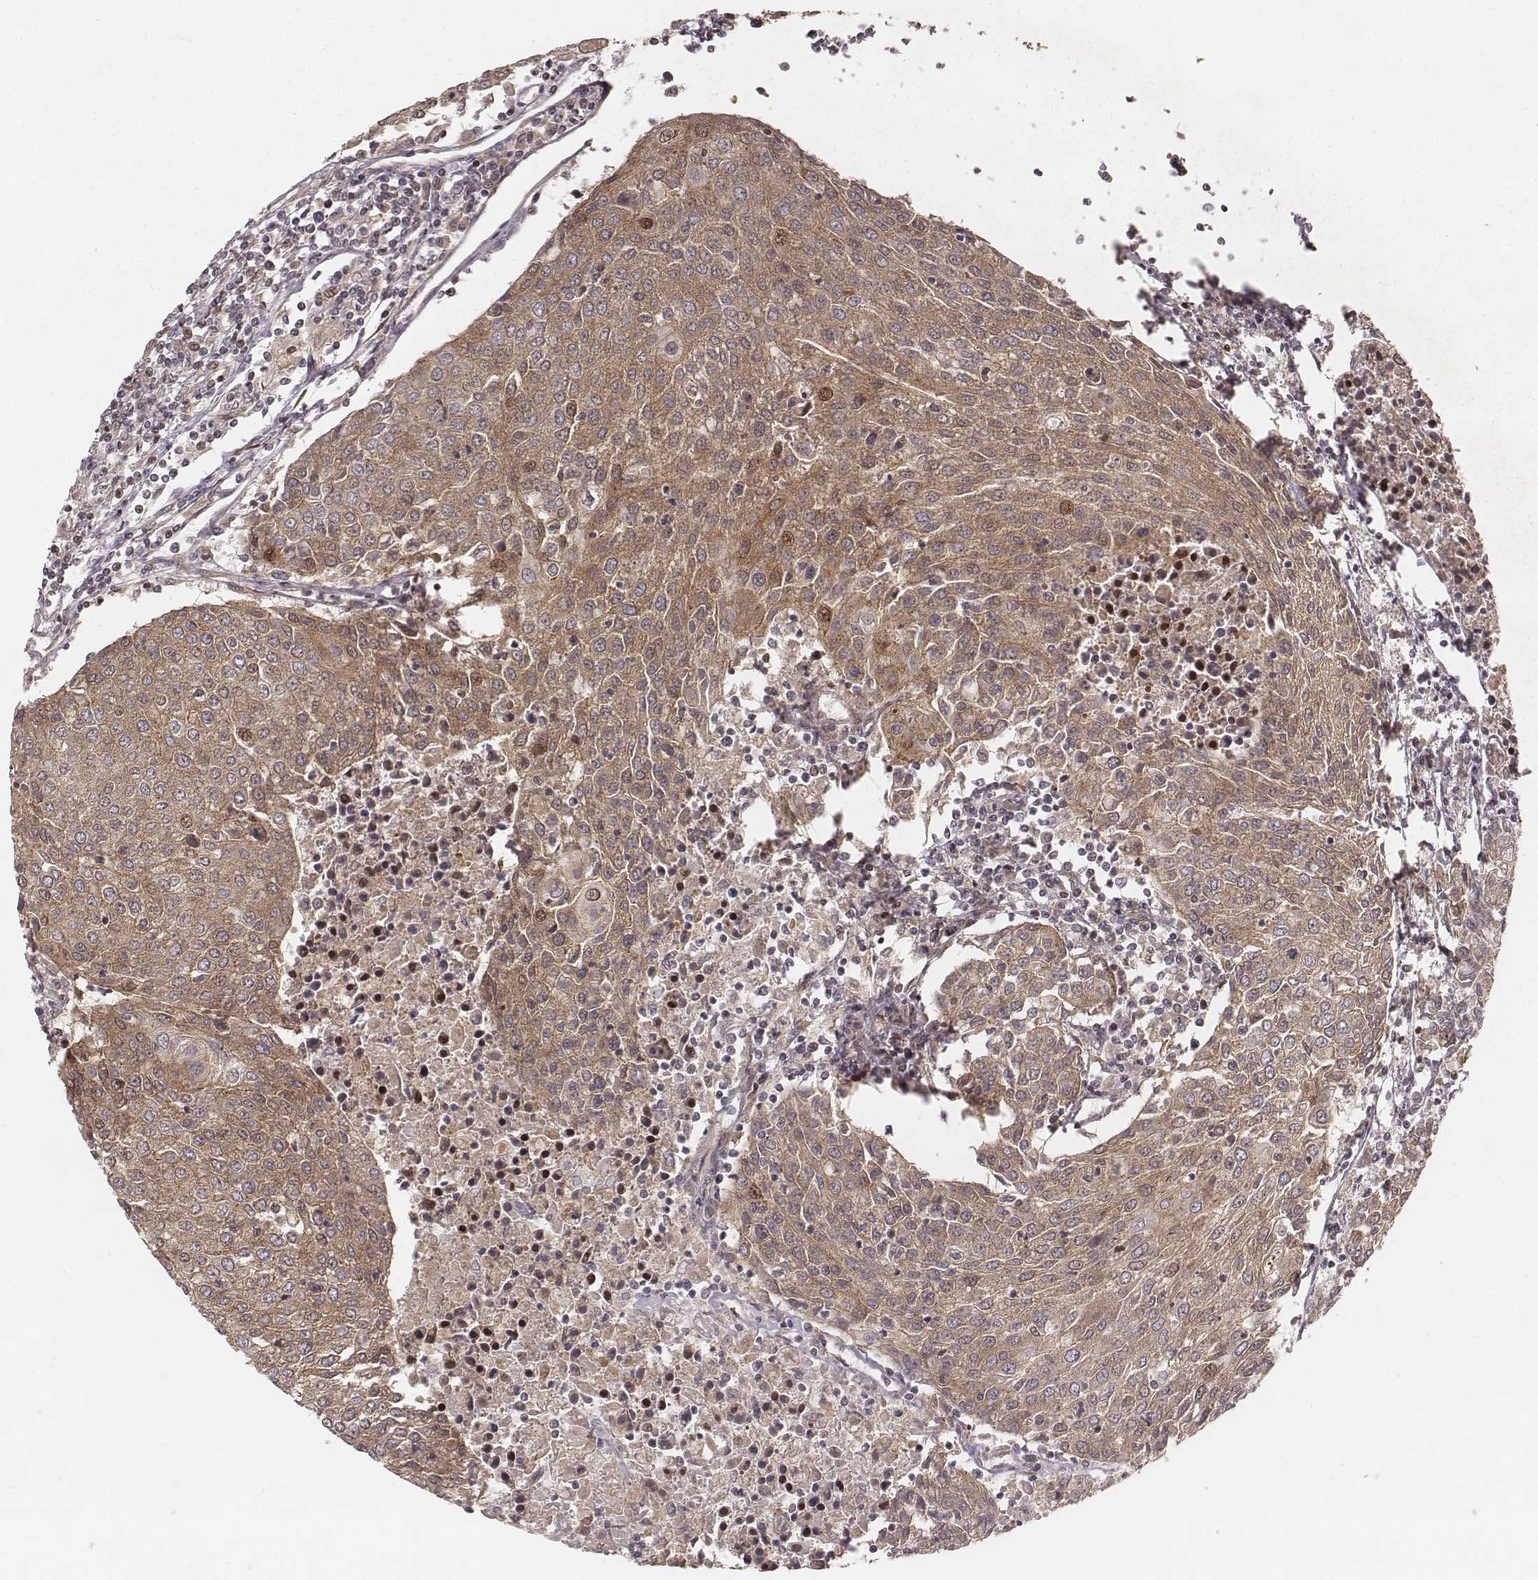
{"staining": {"intensity": "moderate", "quantity": ">75%", "location": "cytoplasmic/membranous"}, "tissue": "urothelial cancer", "cell_type": "Tumor cells", "image_type": "cancer", "snomed": [{"axis": "morphology", "description": "Urothelial carcinoma, High grade"}, {"axis": "topography", "description": "Urinary bladder"}], "caption": "A medium amount of moderate cytoplasmic/membranous positivity is present in about >75% of tumor cells in urothelial cancer tissue.", "gene": "MYO19", "patient": {"sex": "female", "age": 85}}